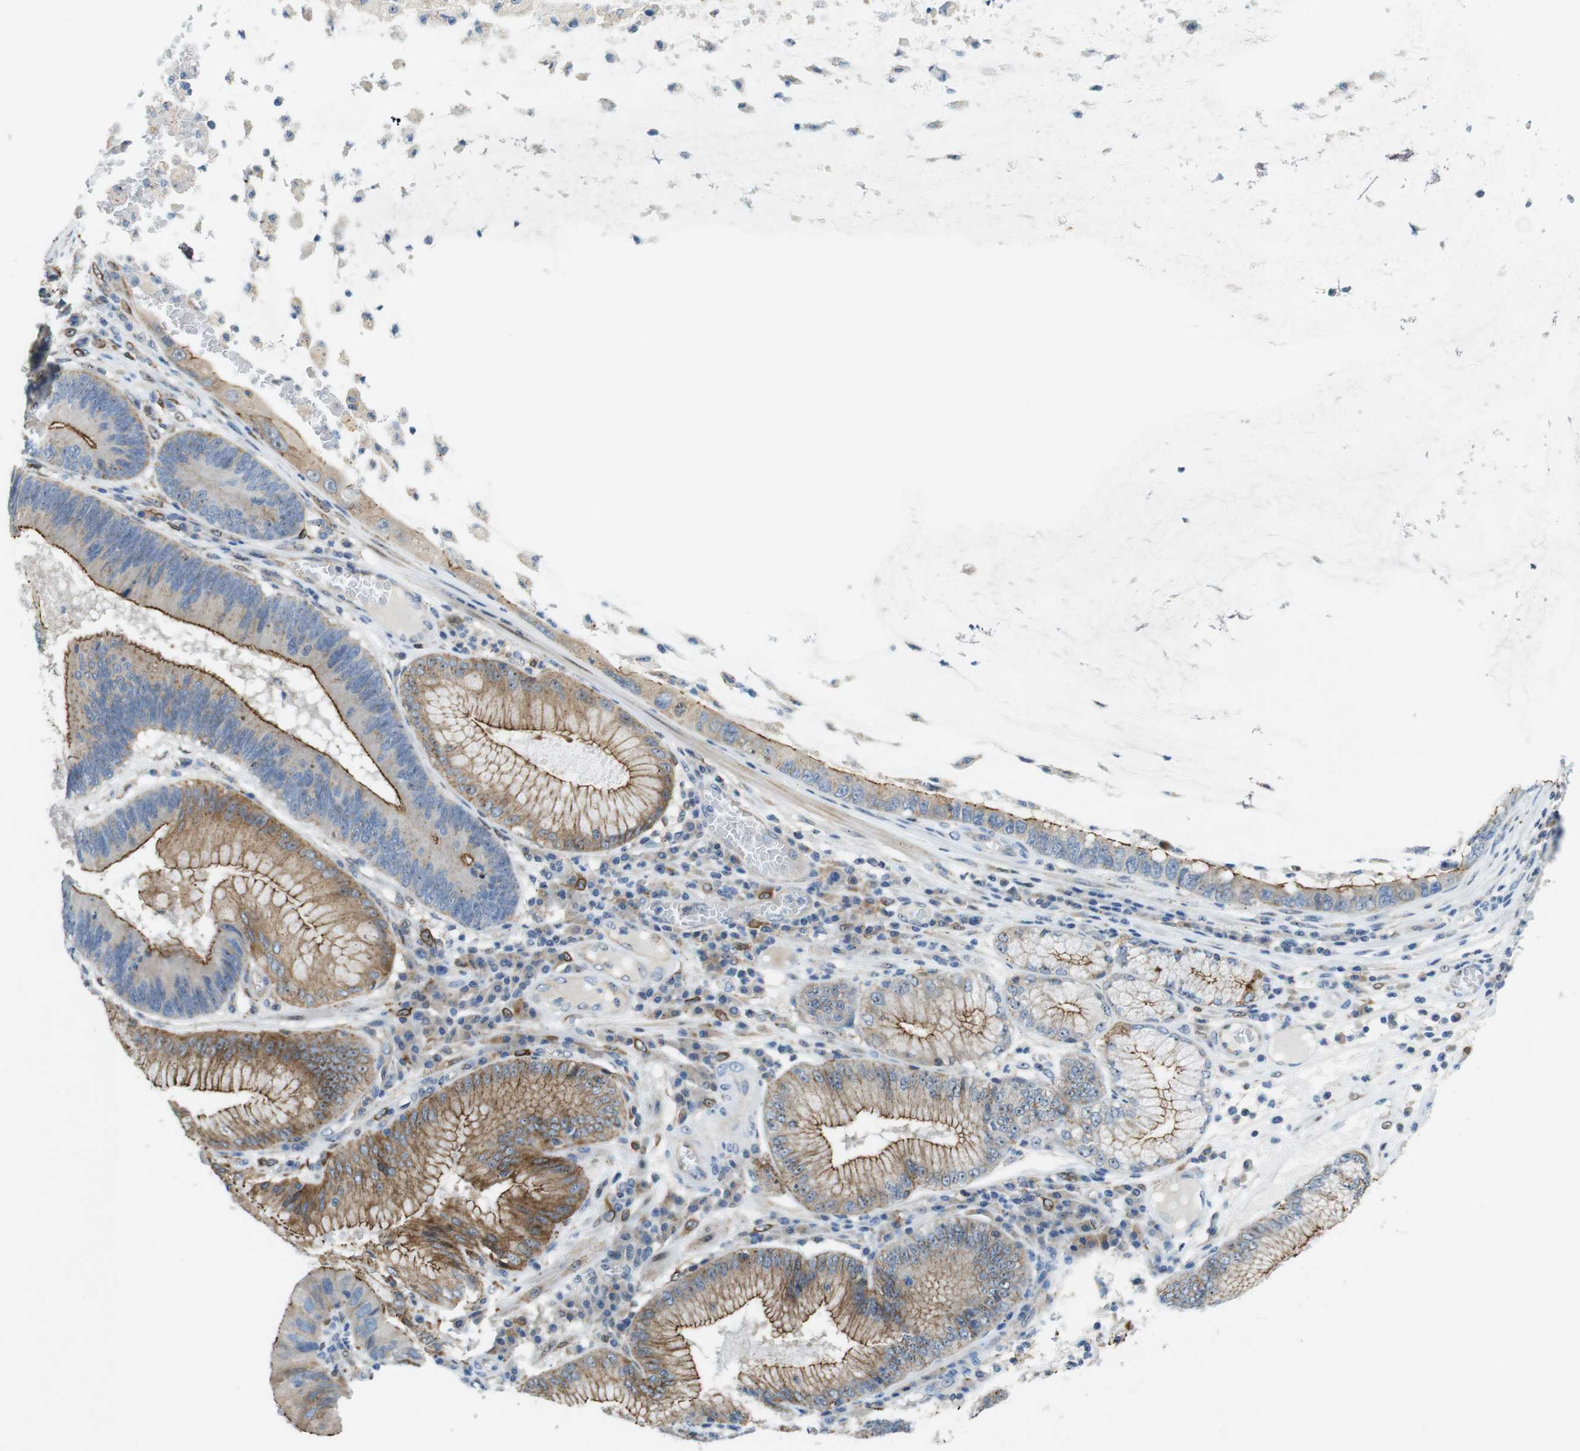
{"staining": {"intensity": "moderate", "quantity": "25%-75%", "location": "cytoplasmic/membranous"}, "tissue": "stomach cancer", "cell_type": "Tumor cells", "image_type": "cancer", "snomed": [{"axis": "morphology", "description": "Adenocarcinoma, NOS"}, {"axis": "topography", "description": "Stomach"}], "caption": "Moderate cytoplasmic/membranous protein positivity is seen in approximately 25%-75% of tumor cells in stomach cancer (adenocarcinoma).", "gene": "TJP3", "patient": {"sex": "male", "age": 59}}